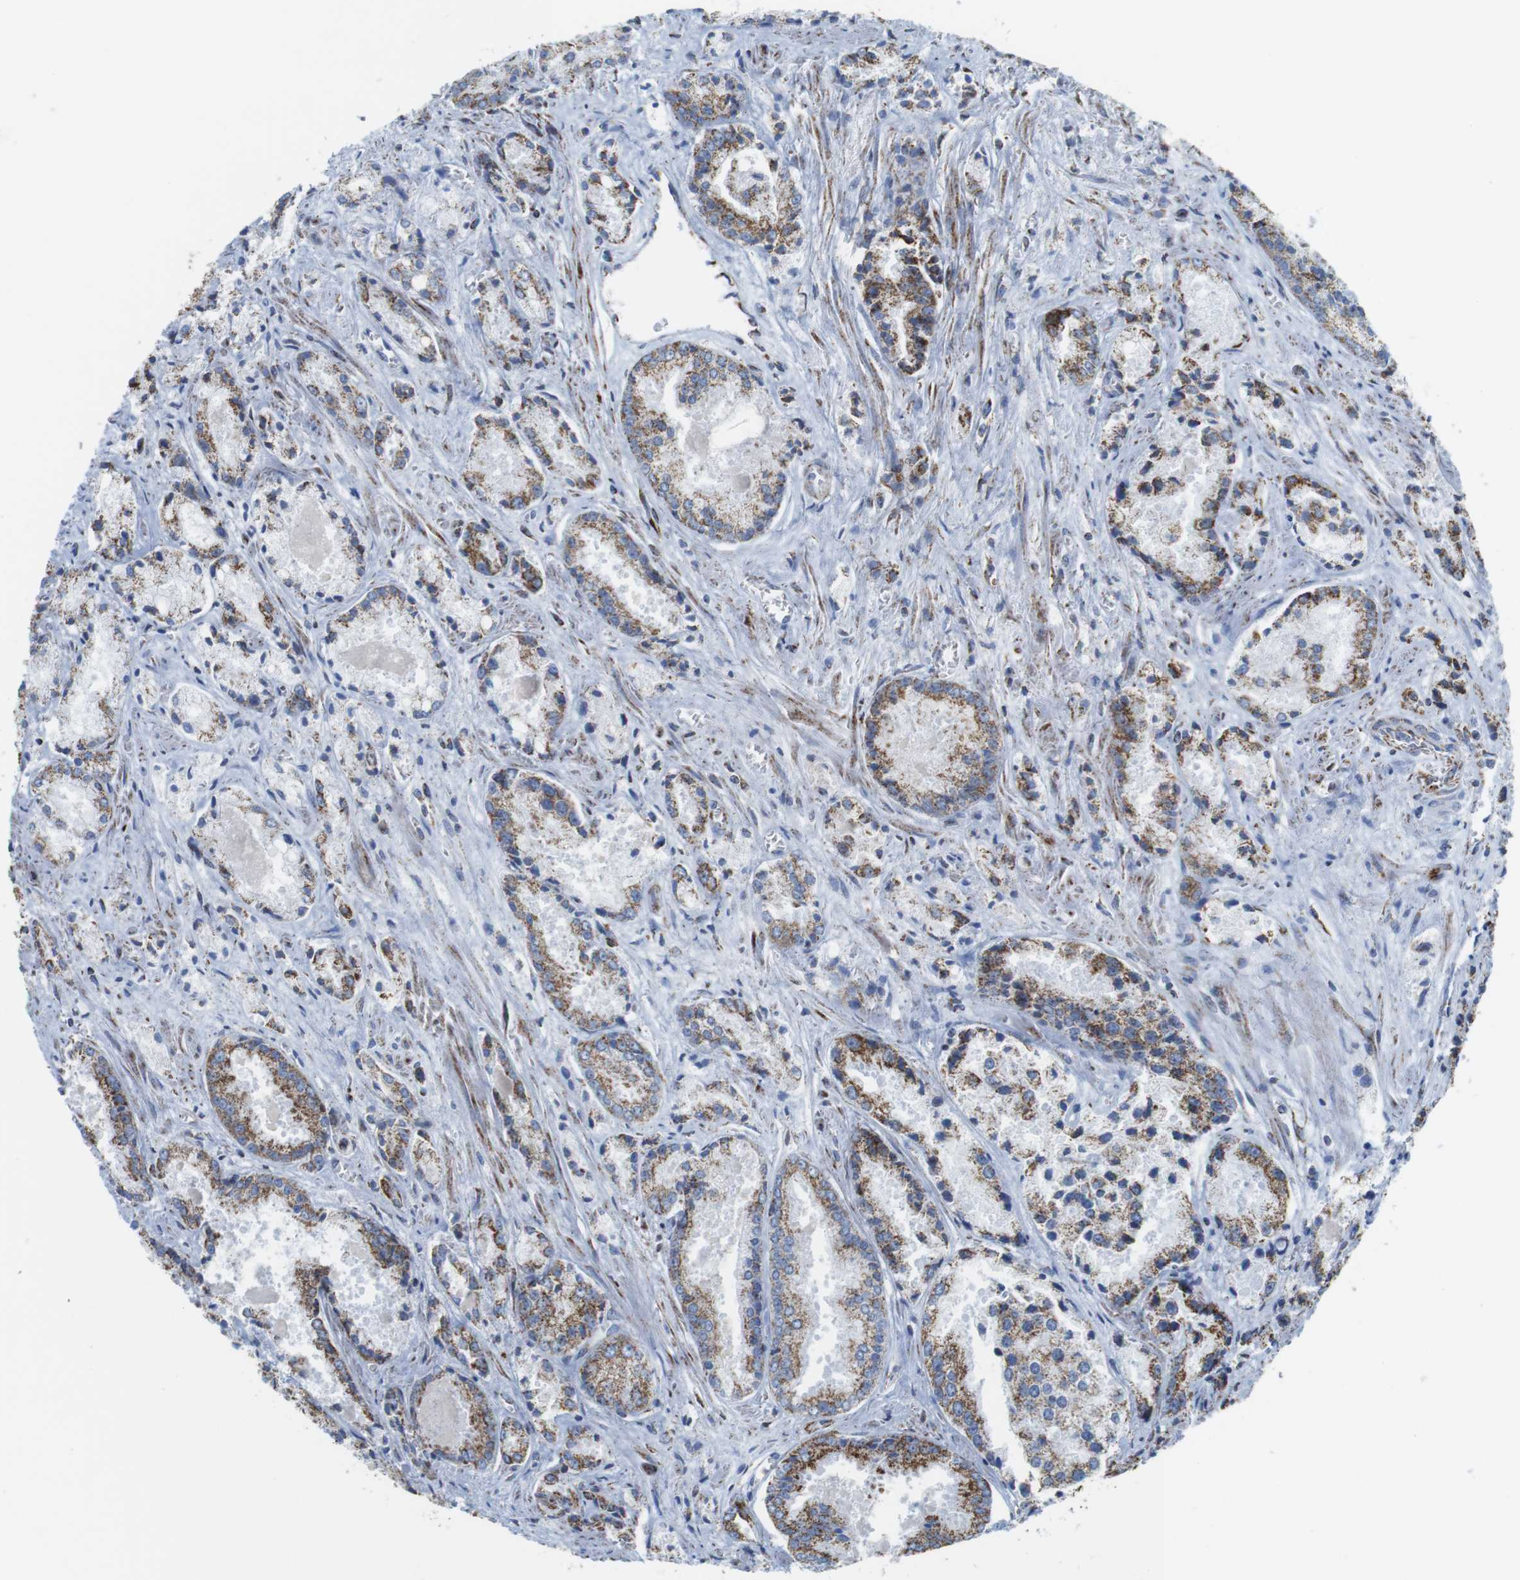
{"staining": {"intensity": "moderate", "quantity": ">75%", "location": "cytoplasmic/membranous"}, "tissue": "prostate cancer", "cell_type": "Tumor cells", "image_type": "cancer", "snomed": [{"axis": "morphology", "description": "Adenocarcinoma, Low grade"}, {"axis": "topography", "description": "Prostate"}], "caption": "Protein staining demonstrates moderate cytoplasmic/membranous staining in approximately >75% of tumor cells in low-grade adenocarcinoma (prostate).", "gene": "ATP5PO", "patient": {"sex": "male", "age": 64}}